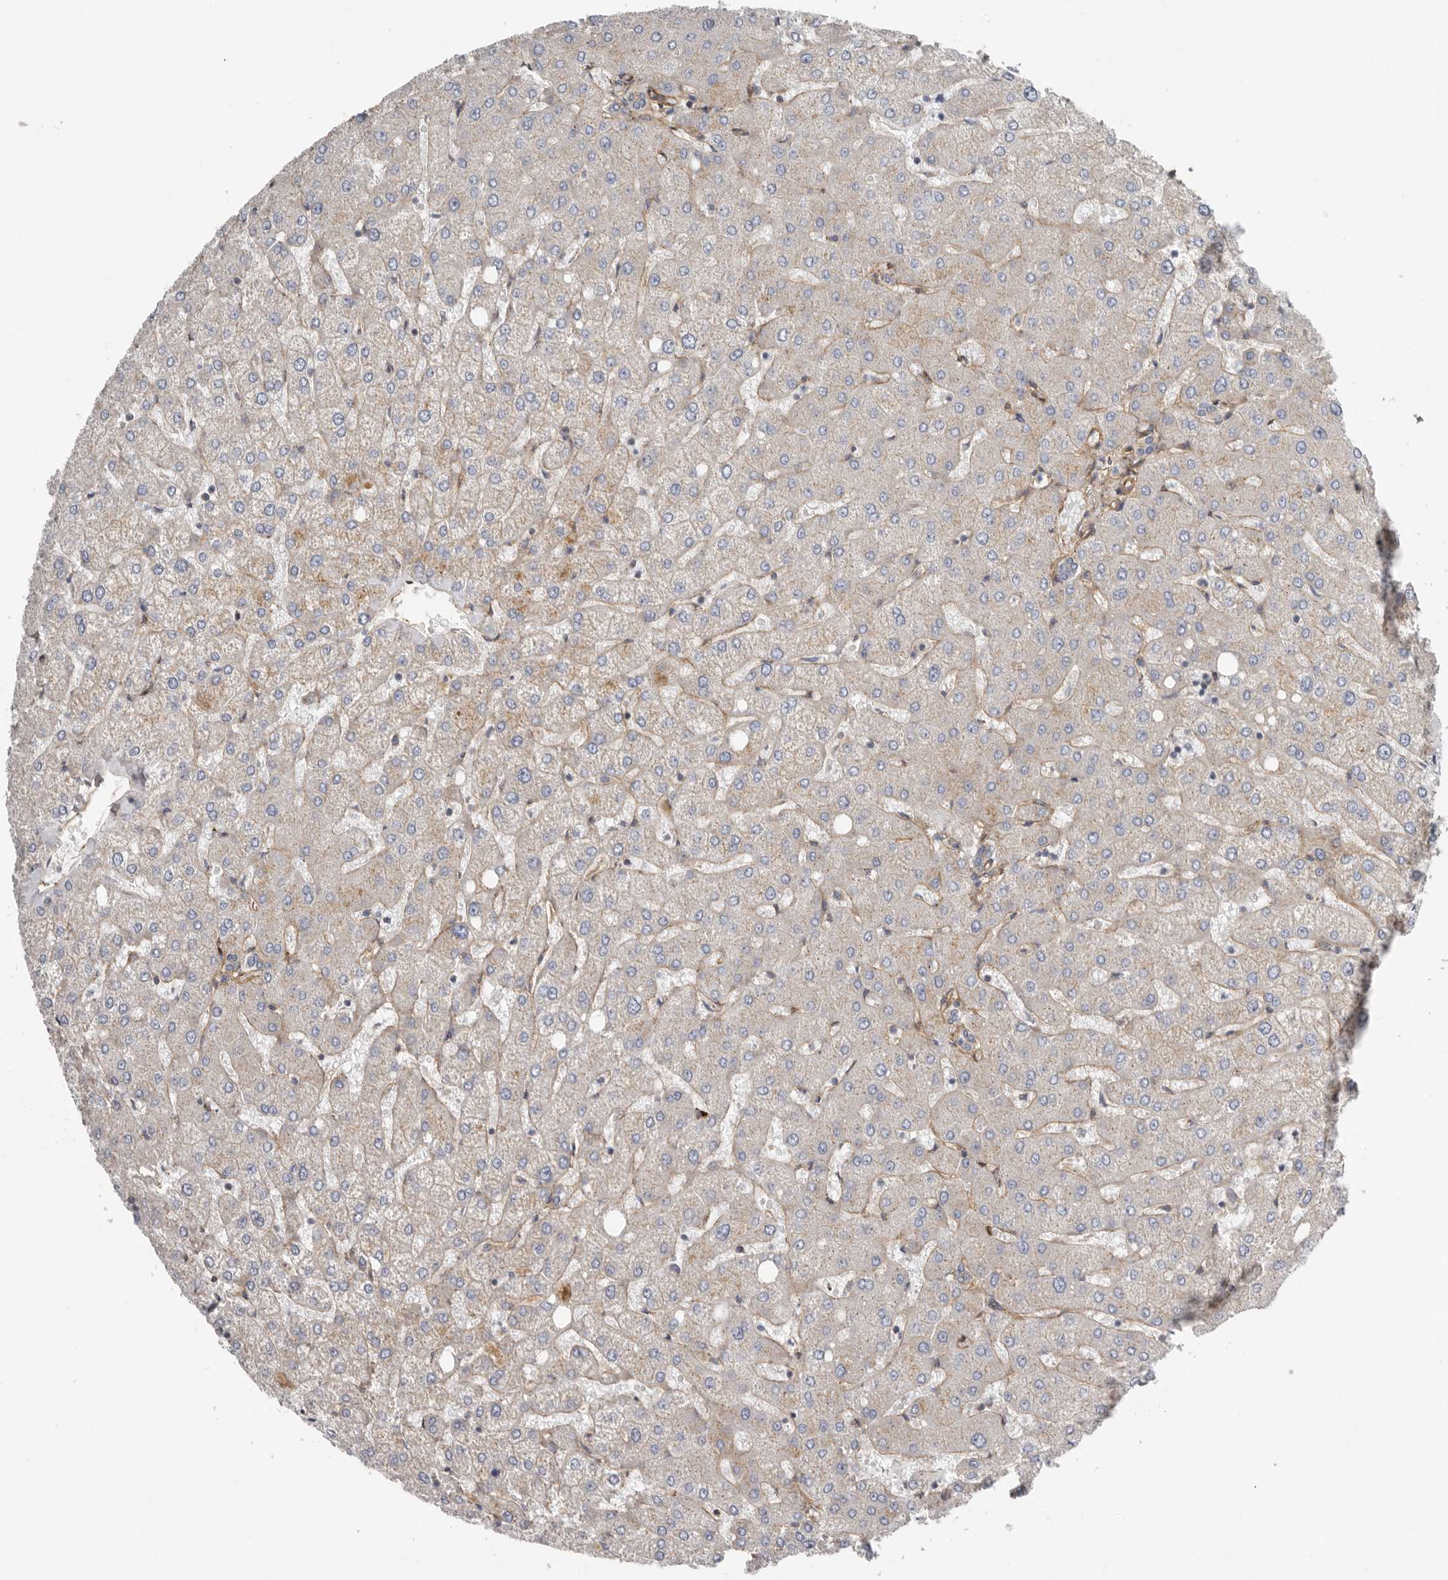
{"staining": {"intensity": "negative", "quantity": "none", "location": "none"}, "tissue": "liver", "cell_type": "Cholangiocytes", "image_type": "normal", "snomed": [{"axis": "morphology", "description": "Normal tissue, NOS"}, {"axis": "topography", "description": "Liver"}], "caption": "An IHC histopathology image of benign liver is shown. There is no staining in cholangiocytes of liver.", "gene": "LUZP1", "patient": {"sex": "female", "age": 54}}